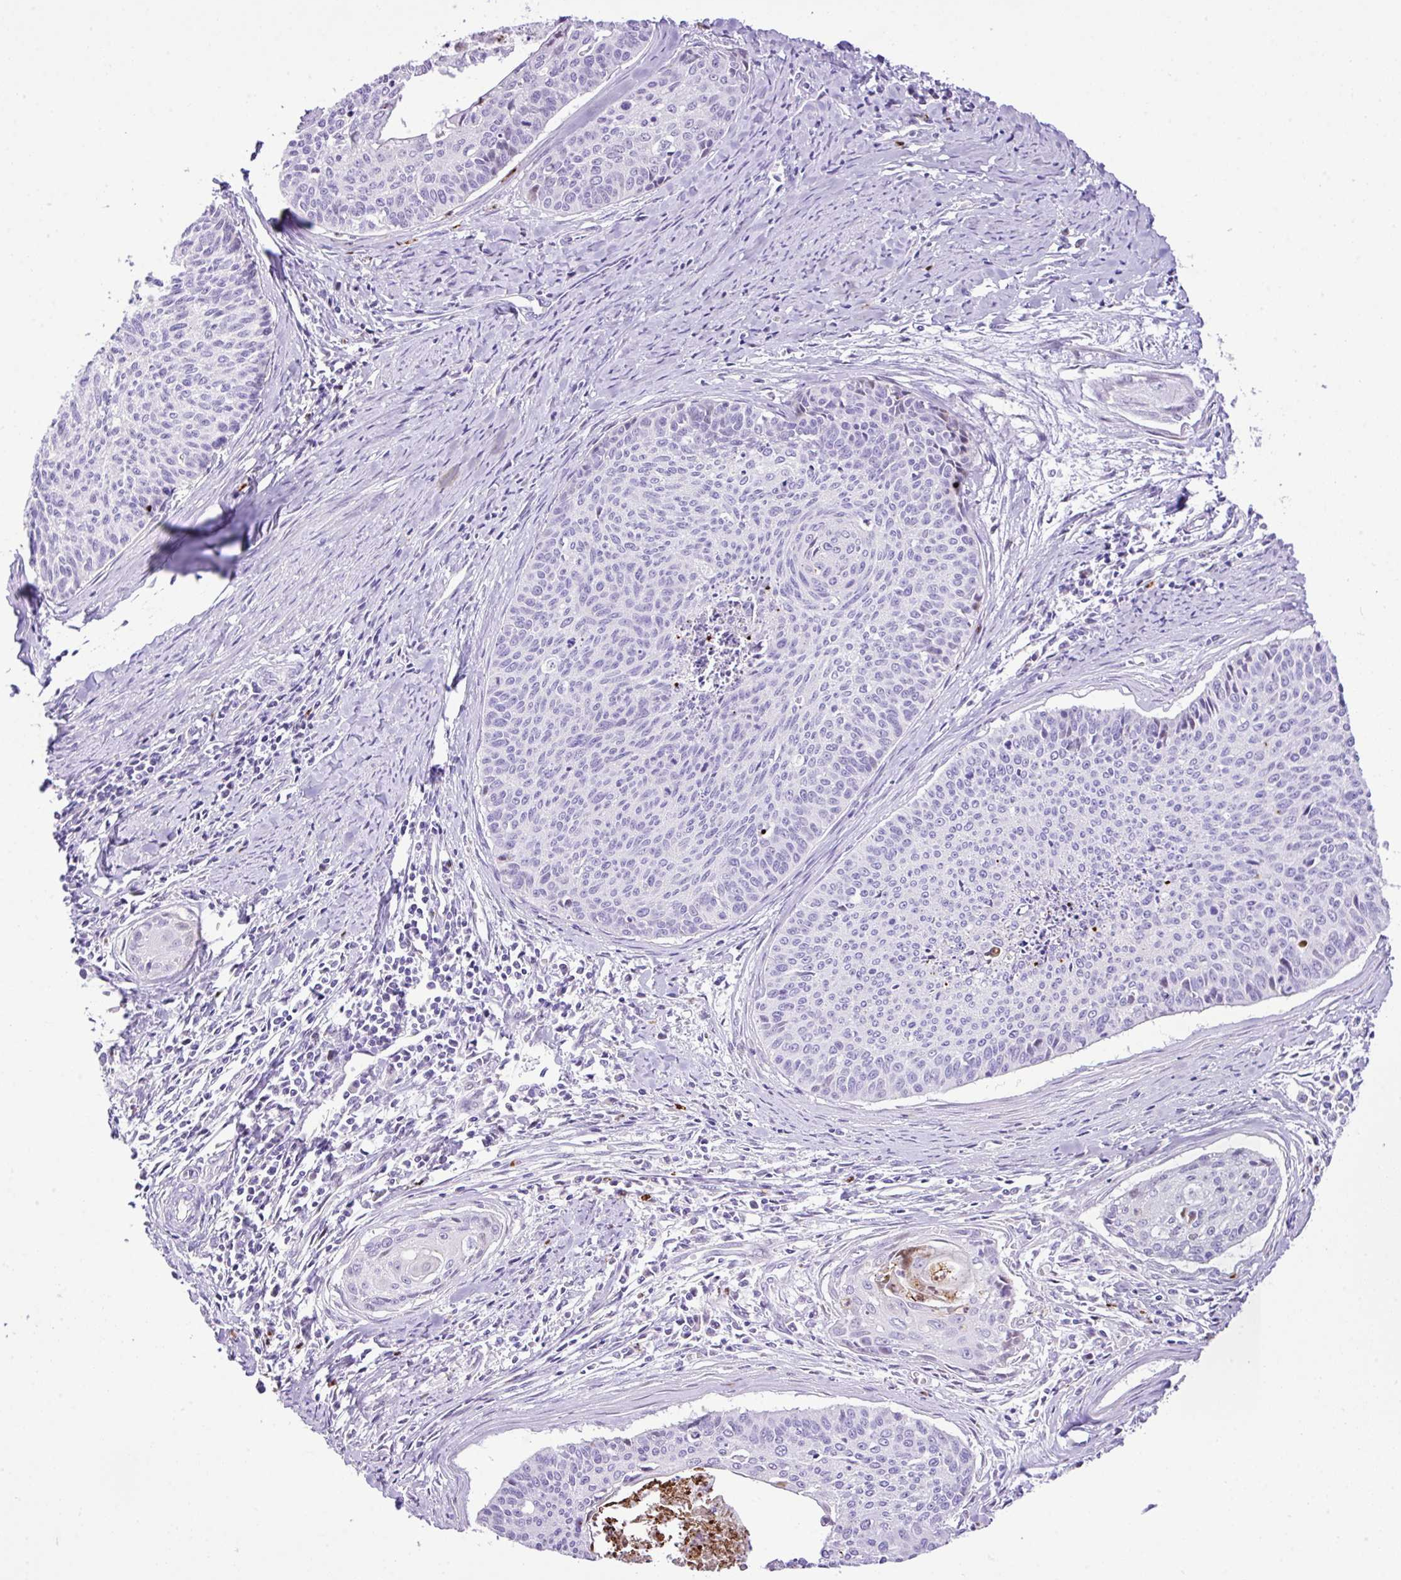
{"staining": {"intensity": "negative", "quantity": "none", "location": "none"}, "tissue": "cervical cancer", "cell_type": "Tumor cells", "image_type": "cancer", "snomed": [{"axis": "morphology", "description": "Squamous cell carcinoma, NOS"}, {"axis": "topography", "description": "Cervix"}], "caption": "Tumor cells show no significant staining in cervical cancer (squamous cell carcinoma).", "gene": "RCAN2", "patient": {"sex": "female", "age": 55}}